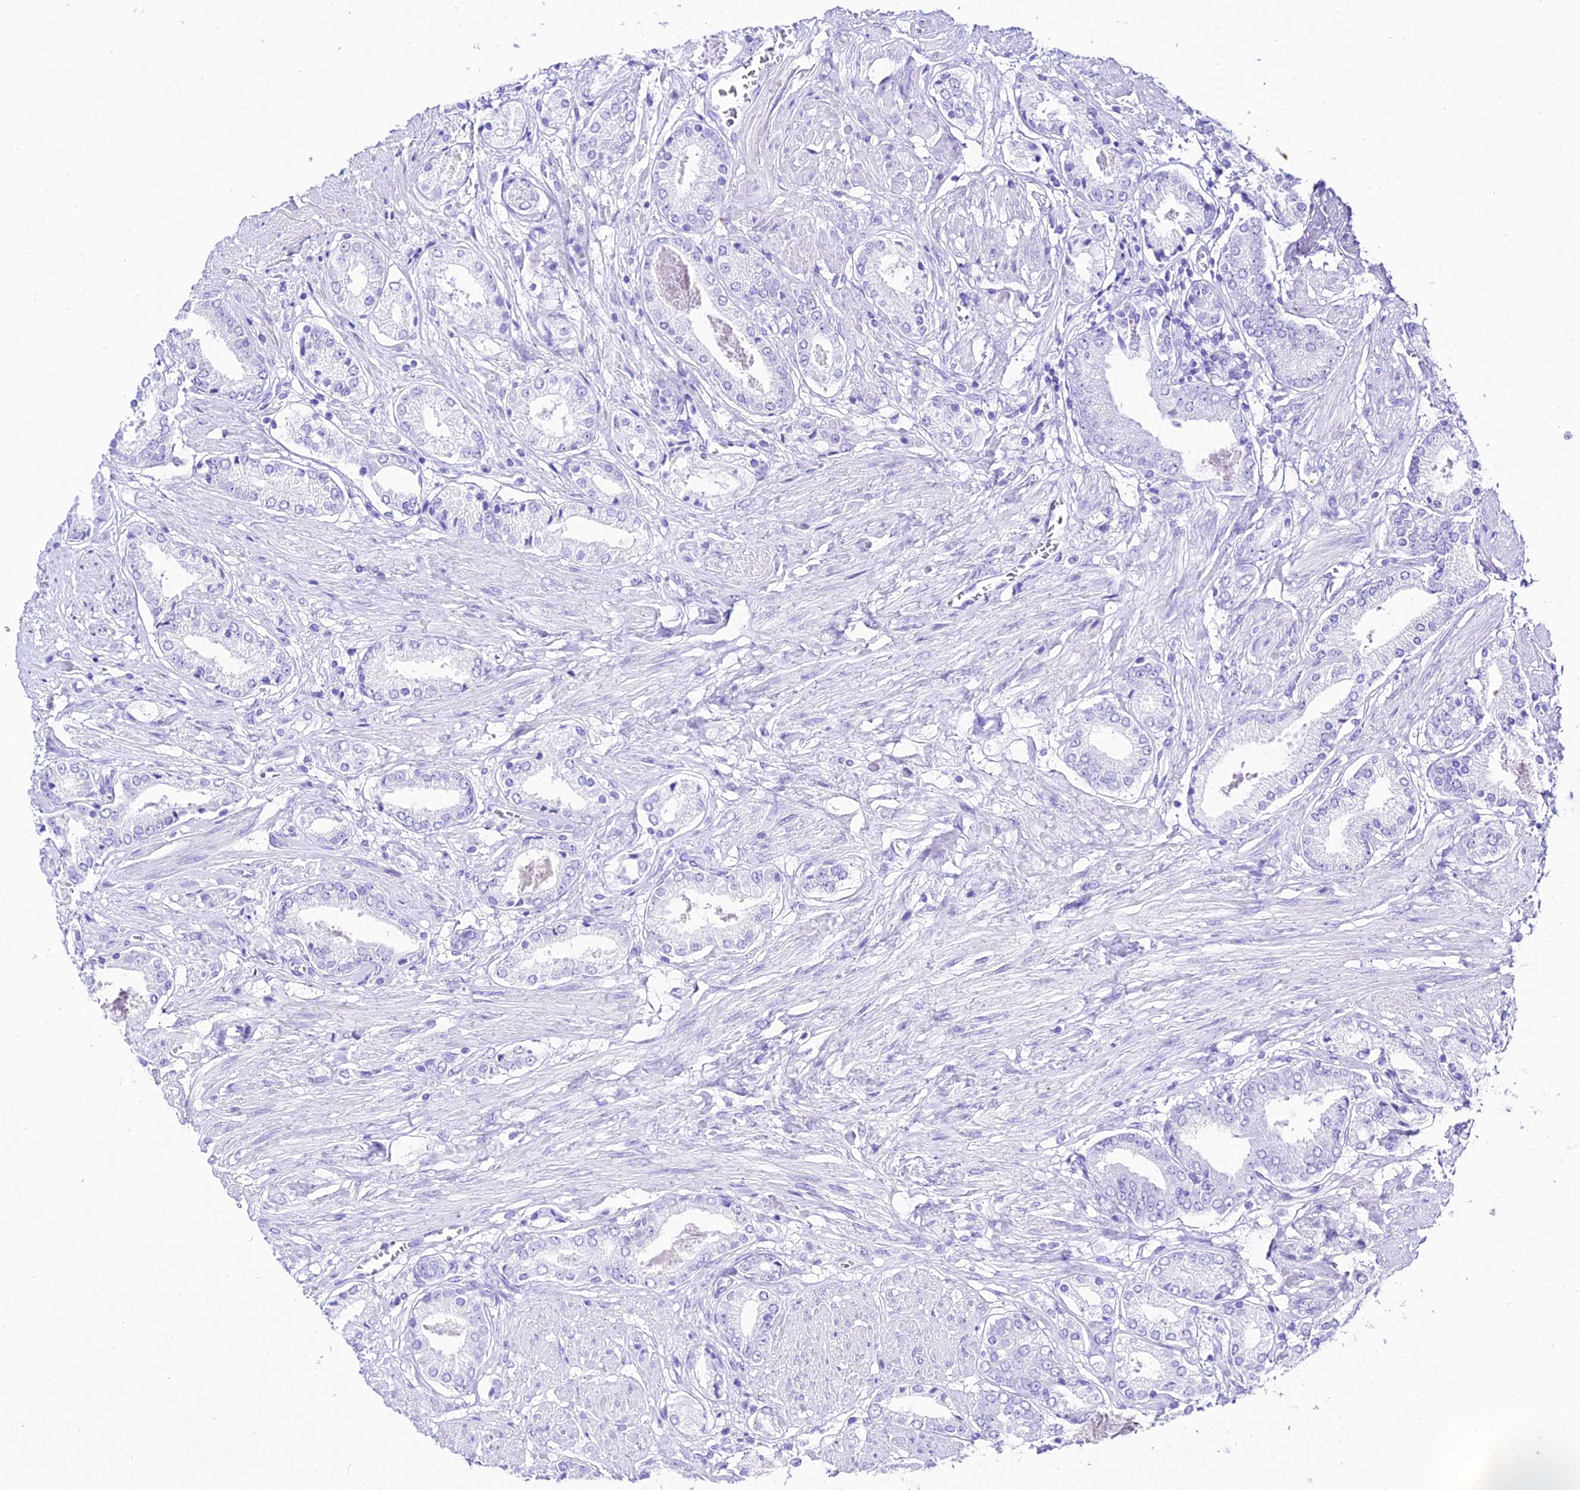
{"staining": {"intensity": "negative", "quantity": "none", "location": "none"}, "tissue": "prostate cancer", "cell_type": "Tumor cells", "image_type": "cancer", "snomed": [{"axis": "morphology", "description": "Adenocarcinoma, High grade"}, {"axis": "topography", "description": "Prostate and seminal vesicle, NOS"}], "caption": "The micrograph demonstrates no significant expression in tumor cells of prostate cancer (adenocarcinoma (high-grade)).", "gene": "TRMT44", "patient": {"sex": "male", "age": 64}}